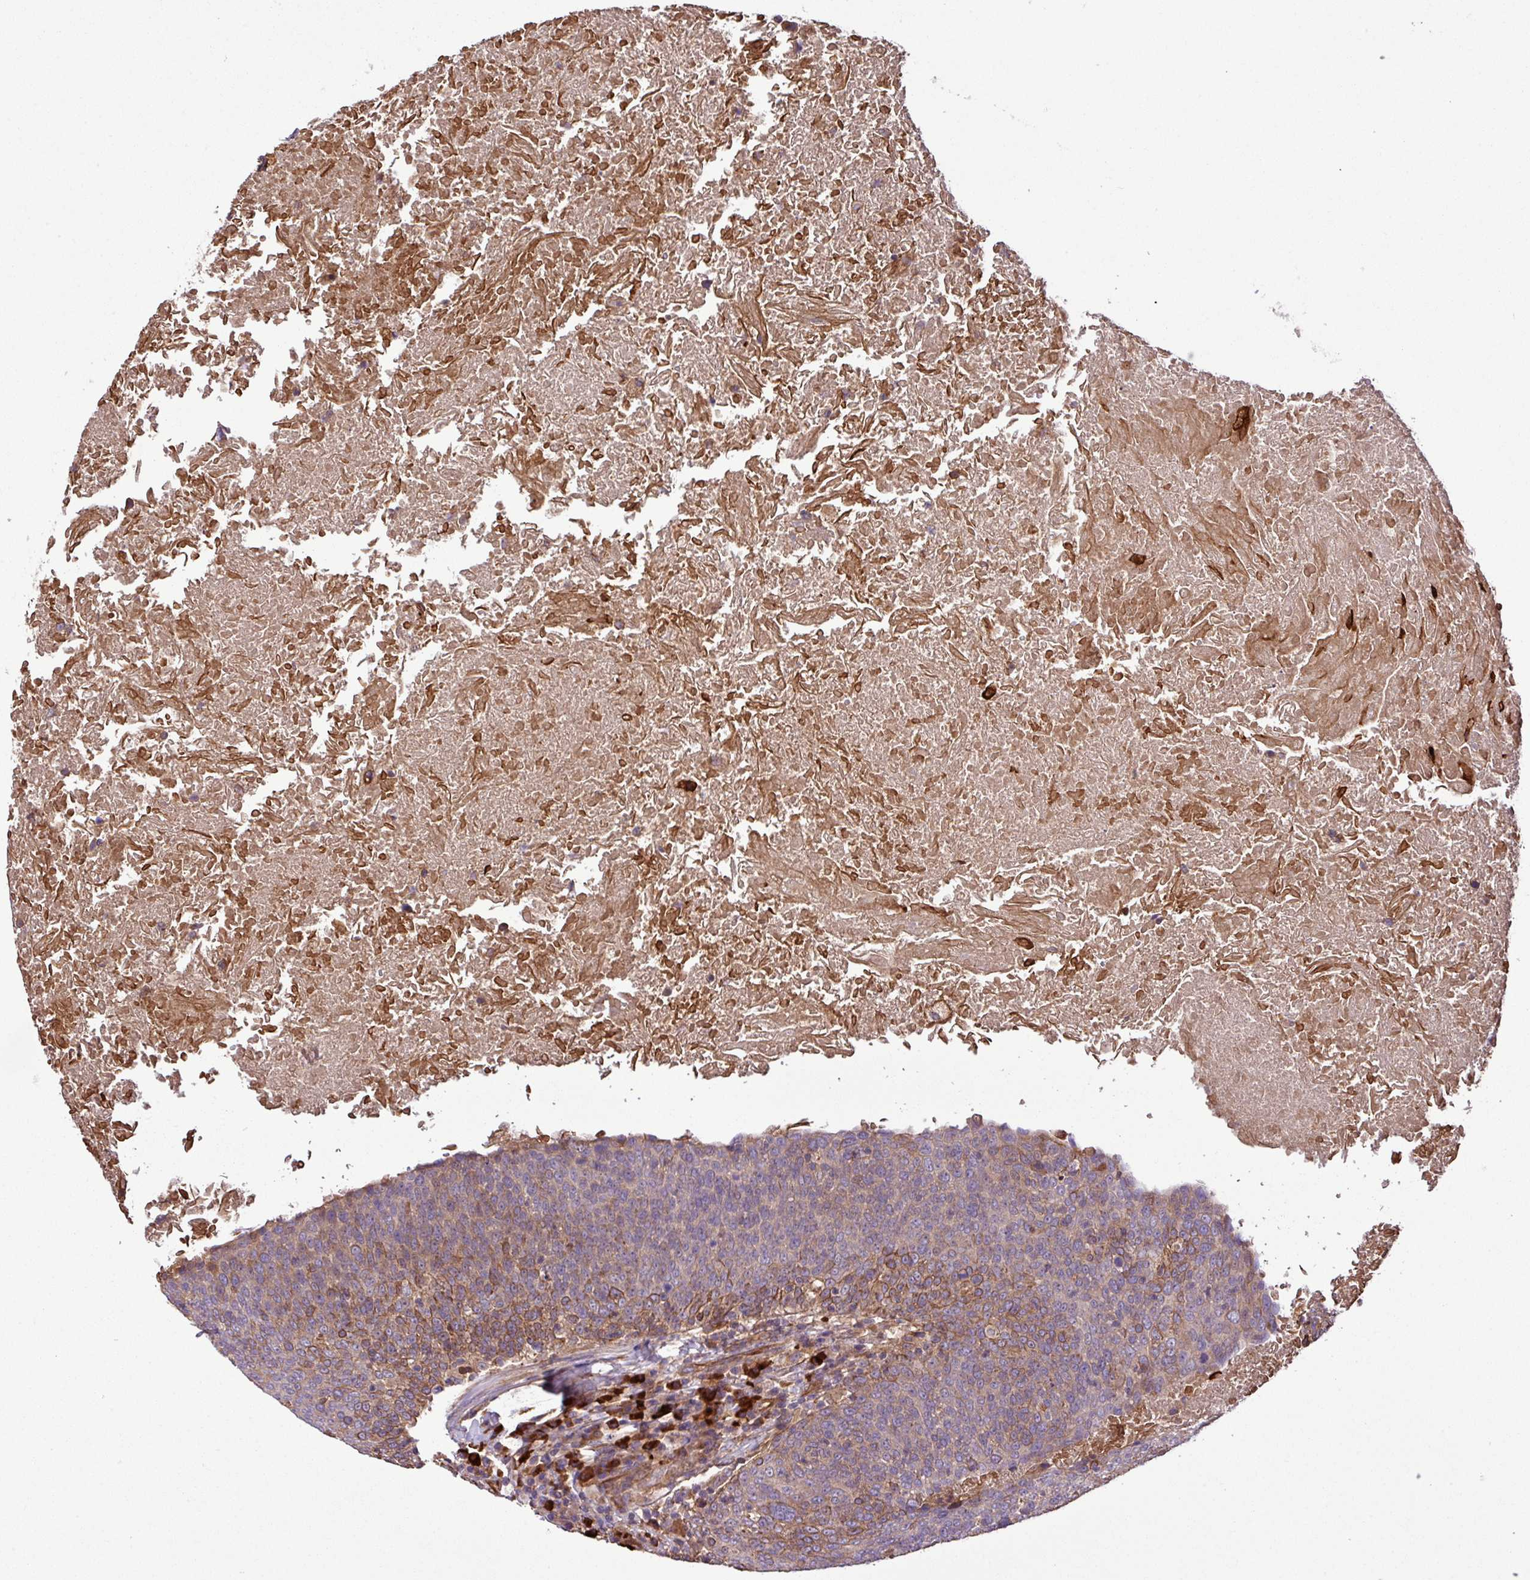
{"staining": {"intensity": "moderate", "quantity": "<25%", "location": "cytoplasmic/membranous"}, "tissue": "head and neck cancer", "cell_type": "Tumor cells", "image_type": "cancer", "snomed": [{"axis": "morphology", "description": "Squamous cell carcinoma, NOS"}, {"axis": "morphology", "description": "Squamous cell carcinoma, metastatic, NOS"}, {"axis": "topography", "description": "Lymph node"}, {"axis": "topography", "description": "Head-Neck"}], "caption": "DAB immunohistochemical staining of head and neck cancer (metastatic squamous cell carcinoma) reveals moderate cytoplasmic/membranous protein expression in approximately <25% of tumor cells.", "gene": "ZNF266", "patient": {"sex": "male", "age": 62}}